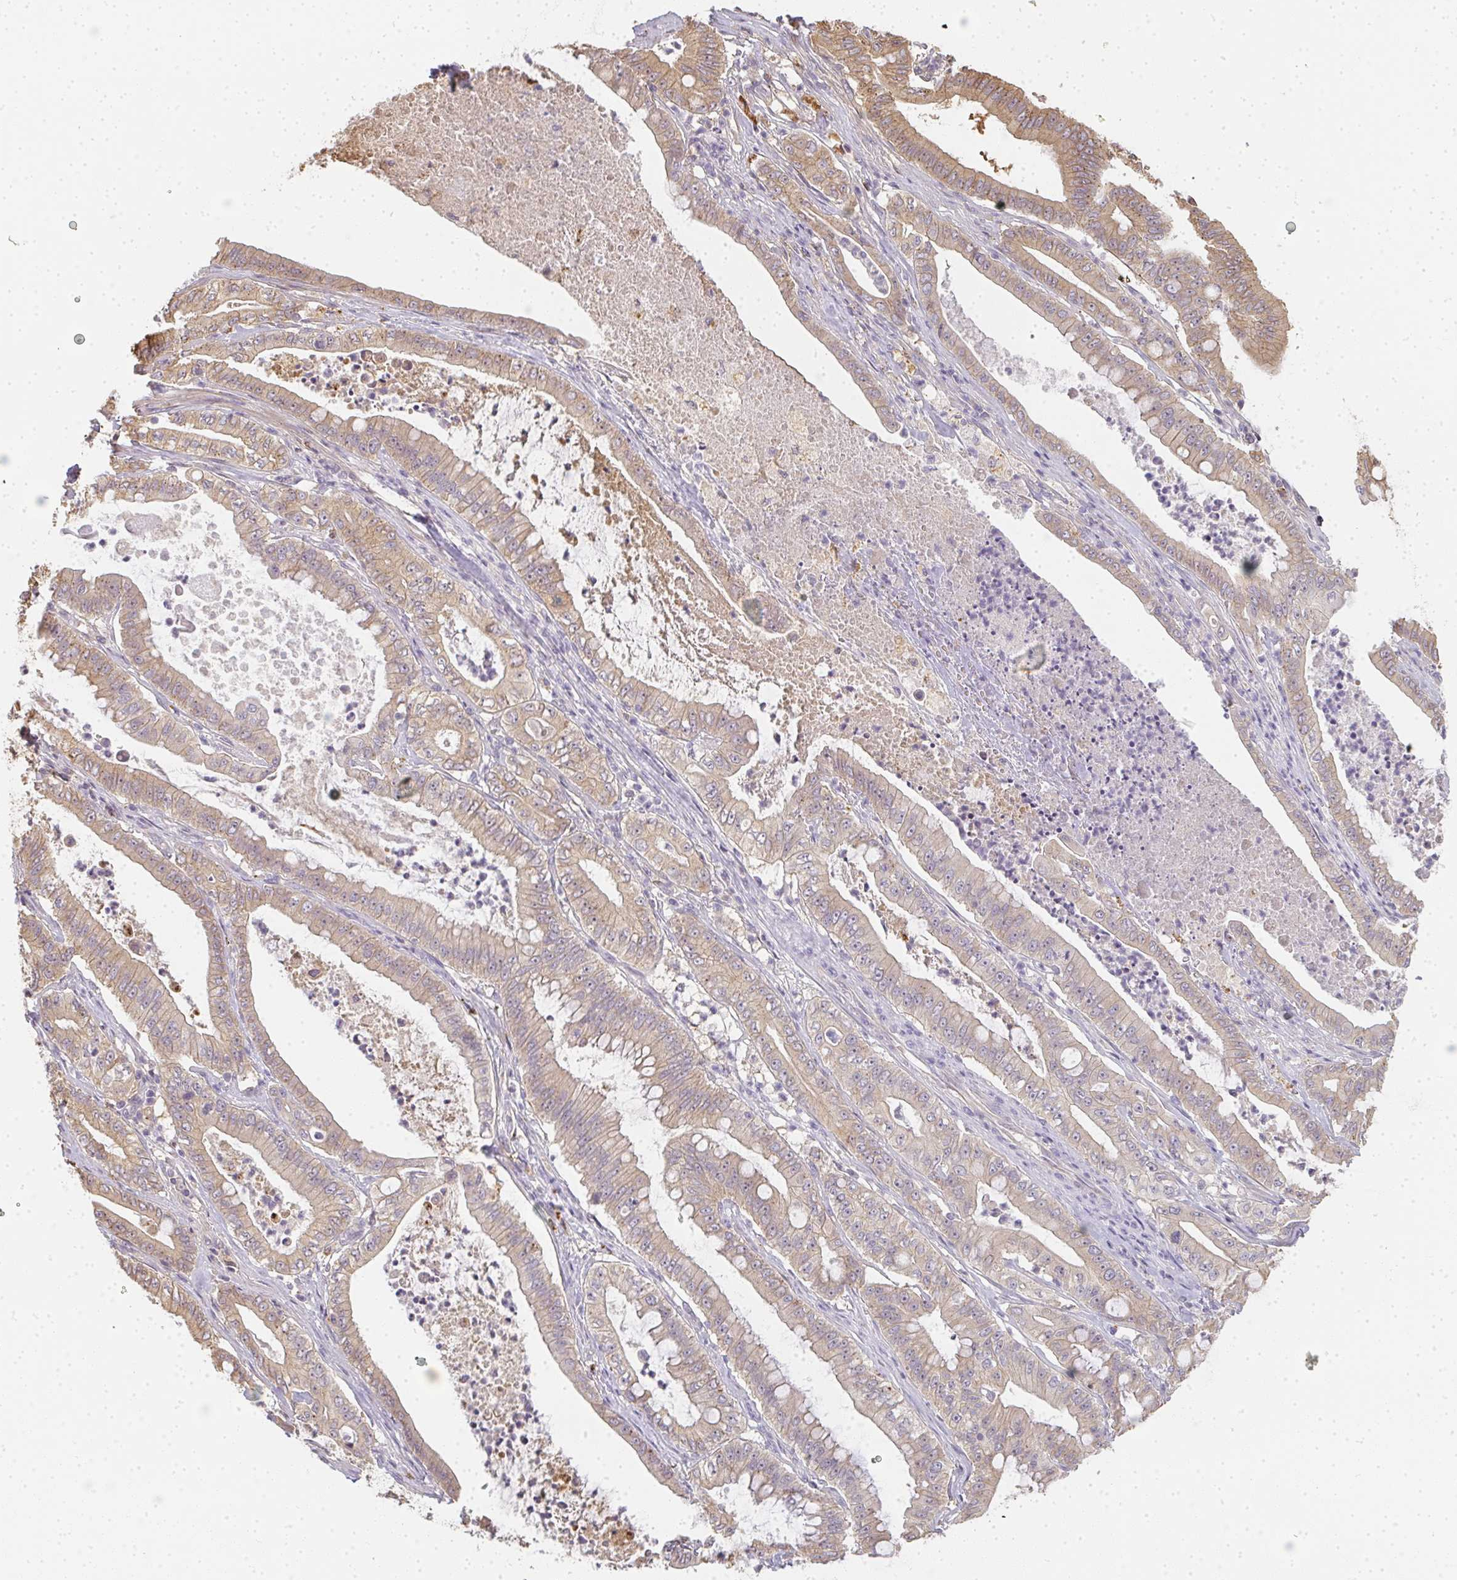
{"staining": {"intensity": "weak", "quantity": ">75%", "location": "cytoplasmic/membranous"}, "tissue": "pancreatic cancer", "cell_type": "Tumor cells", "image_type": "cancer", "snomed": [{"axis": "morphology", "description": "Adenocarcinoma, NOS"}, {"axis": "topography", "description": "Pancreas"}], "caption": "A low amount of weak cytoplasmic/membranous expression is present in about >75% of tumor cells in pancreatic adenocarcinoma tissue.", "gene": "SLC35B3", "patient": {"sex": "male", "age": 71}}